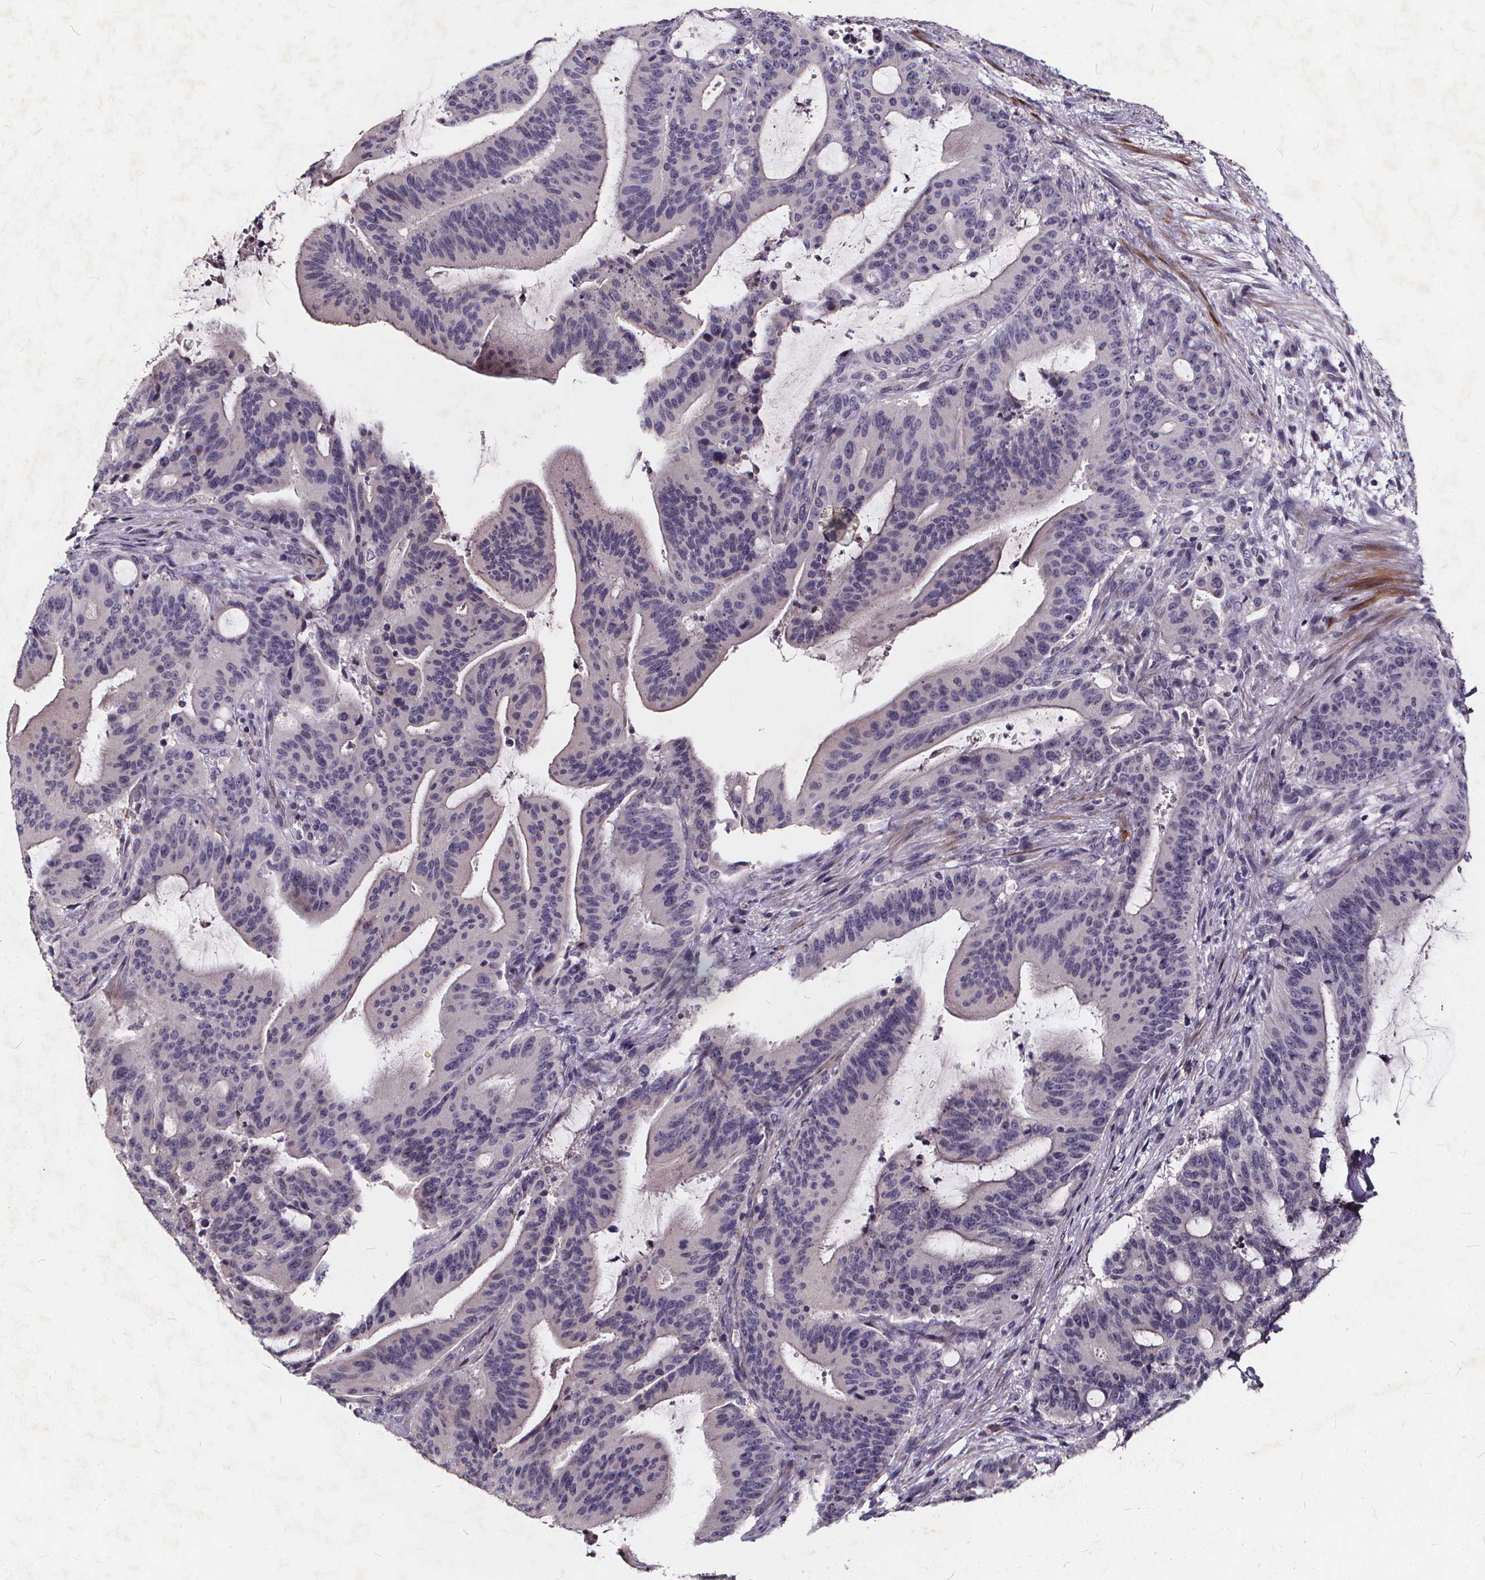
{"staining": {"intensity": "negative", "quantity": "none", "location": "none"}, "tissue": "liver cancer", "cell_type": "Tumor cells", "image_type": "cancer", "snomed": [{"axis": "morphology", "description": "Cholangiocarcinoma"}, {"axis": "topography", "description": "Liver"}], "caption": "This is an immunohistochemistry micrograph of human cholangiocarcinoma (liver). There is no staining in tumor cells.", "gene": "TSPAN14", "patient": {"sex": "female", "age": 73}}